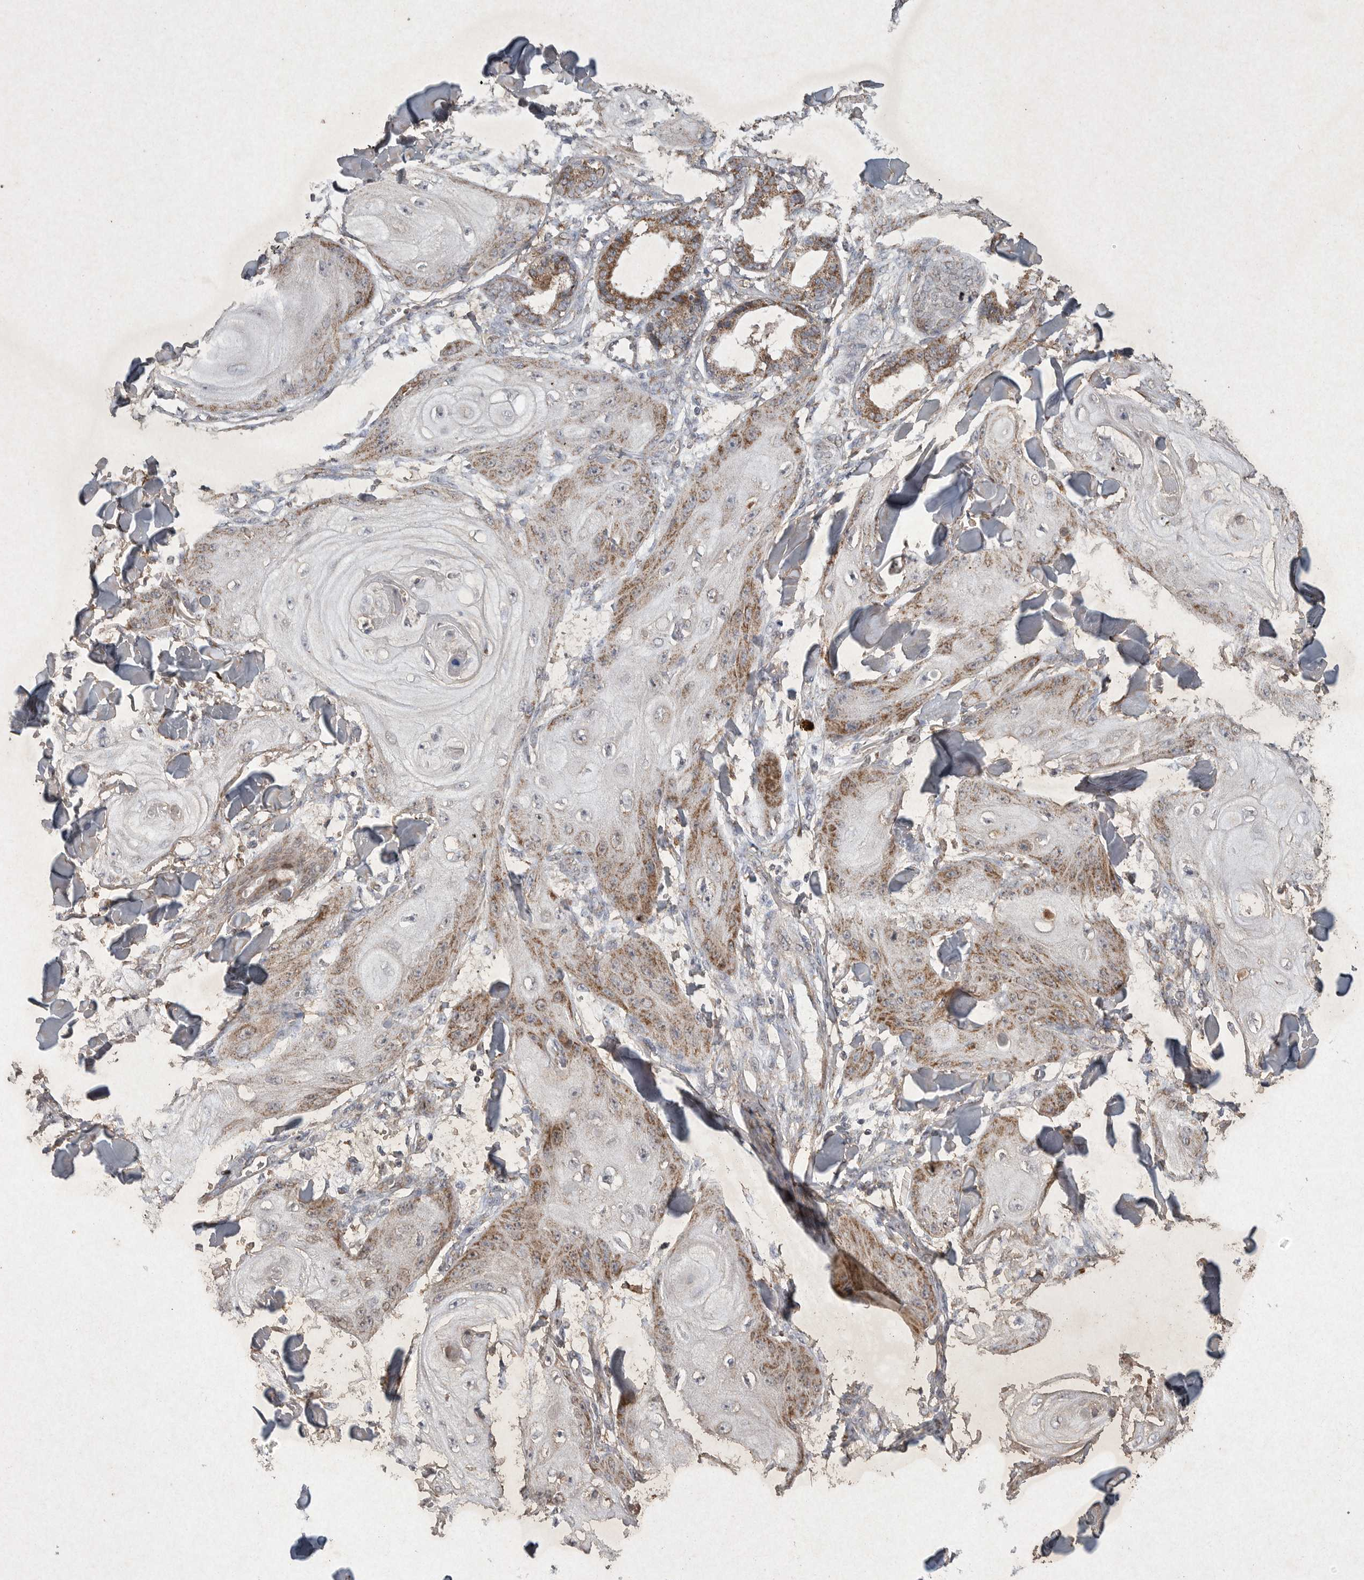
{"staining": {"intensity": "moderate", "quantity": ">75%", "location": "cytoplasmic/membranous"}, "tissue": "skin cancer", "cell_type": "Tumor cells", "image_type": "cancer", "snomed": [{"axis": "morphology", "description": "Squamous cell carcinoma, NOS"}, {"axis": "topography", "description": "Skin"}], "caption": "Moderate cytoplasmic/membranous positivity is identified in approximately >75% of tumor cells in skin cancer. (DAB (3,3'-diaminobenzidine) IHC with brightfield microscopy, high magnification).", "gene": "DDR1", "patient": {"sex": "male", "age": 74}}